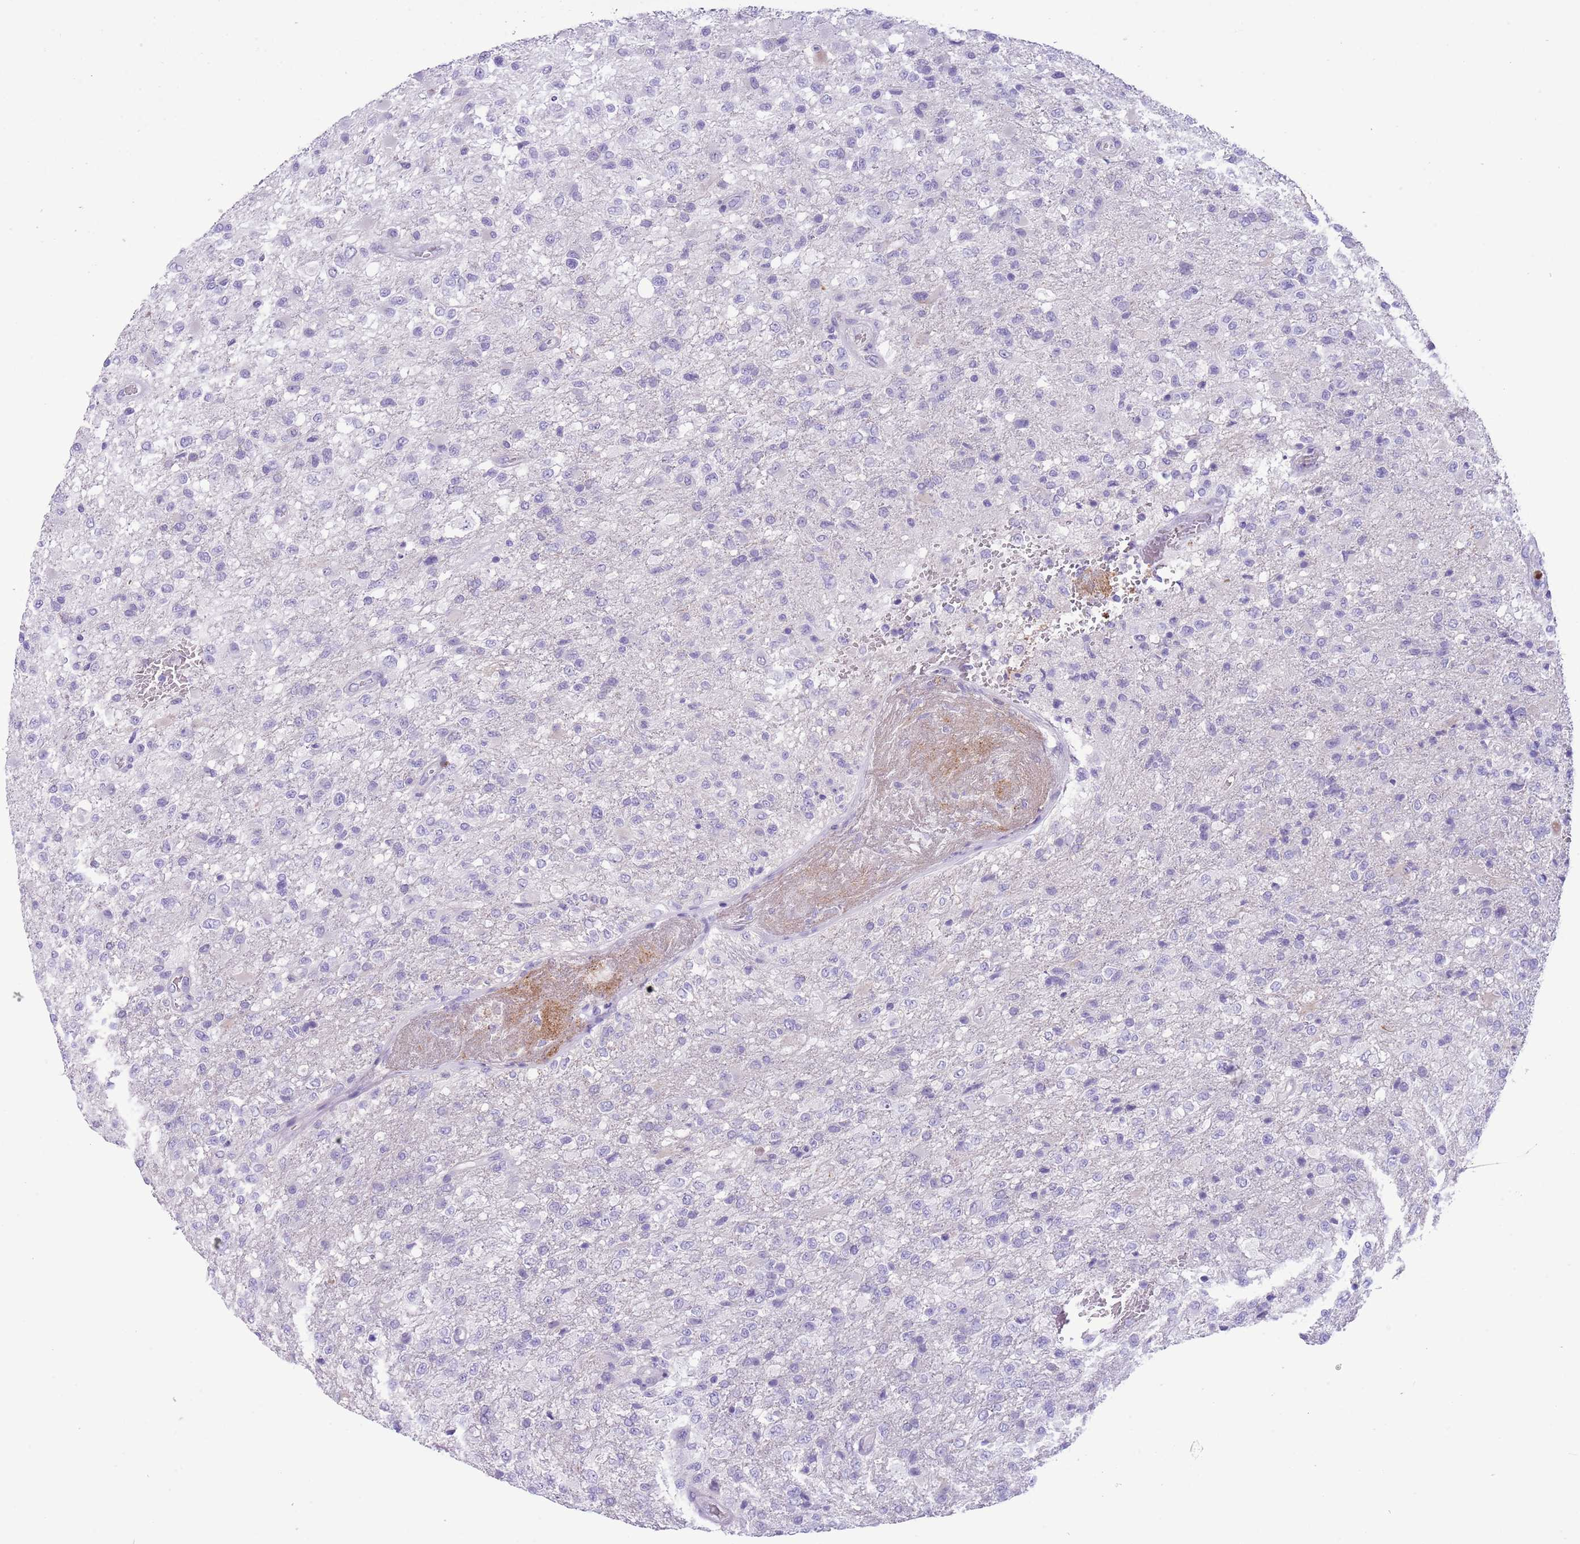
{"staining": {"intensity": "negative", "quantity": "none", "location": "none"}, "tissue": "glioma", "cell_type": "Tumor cells", "image_type": "cancer", "snomed": [{"axis": "morphology", "description": "Glioma, malignant, High grade"}, {"axis": "topography", "description": "Brain"}], "caption": "Protein analysis of glioma exhibits no significant staining in tumor cells. (Brightfield microscopy of DAB immunohistochemistry at high magnification).", "gene": "OR6M1", "patient": {"sex": "female", "age": 74}}